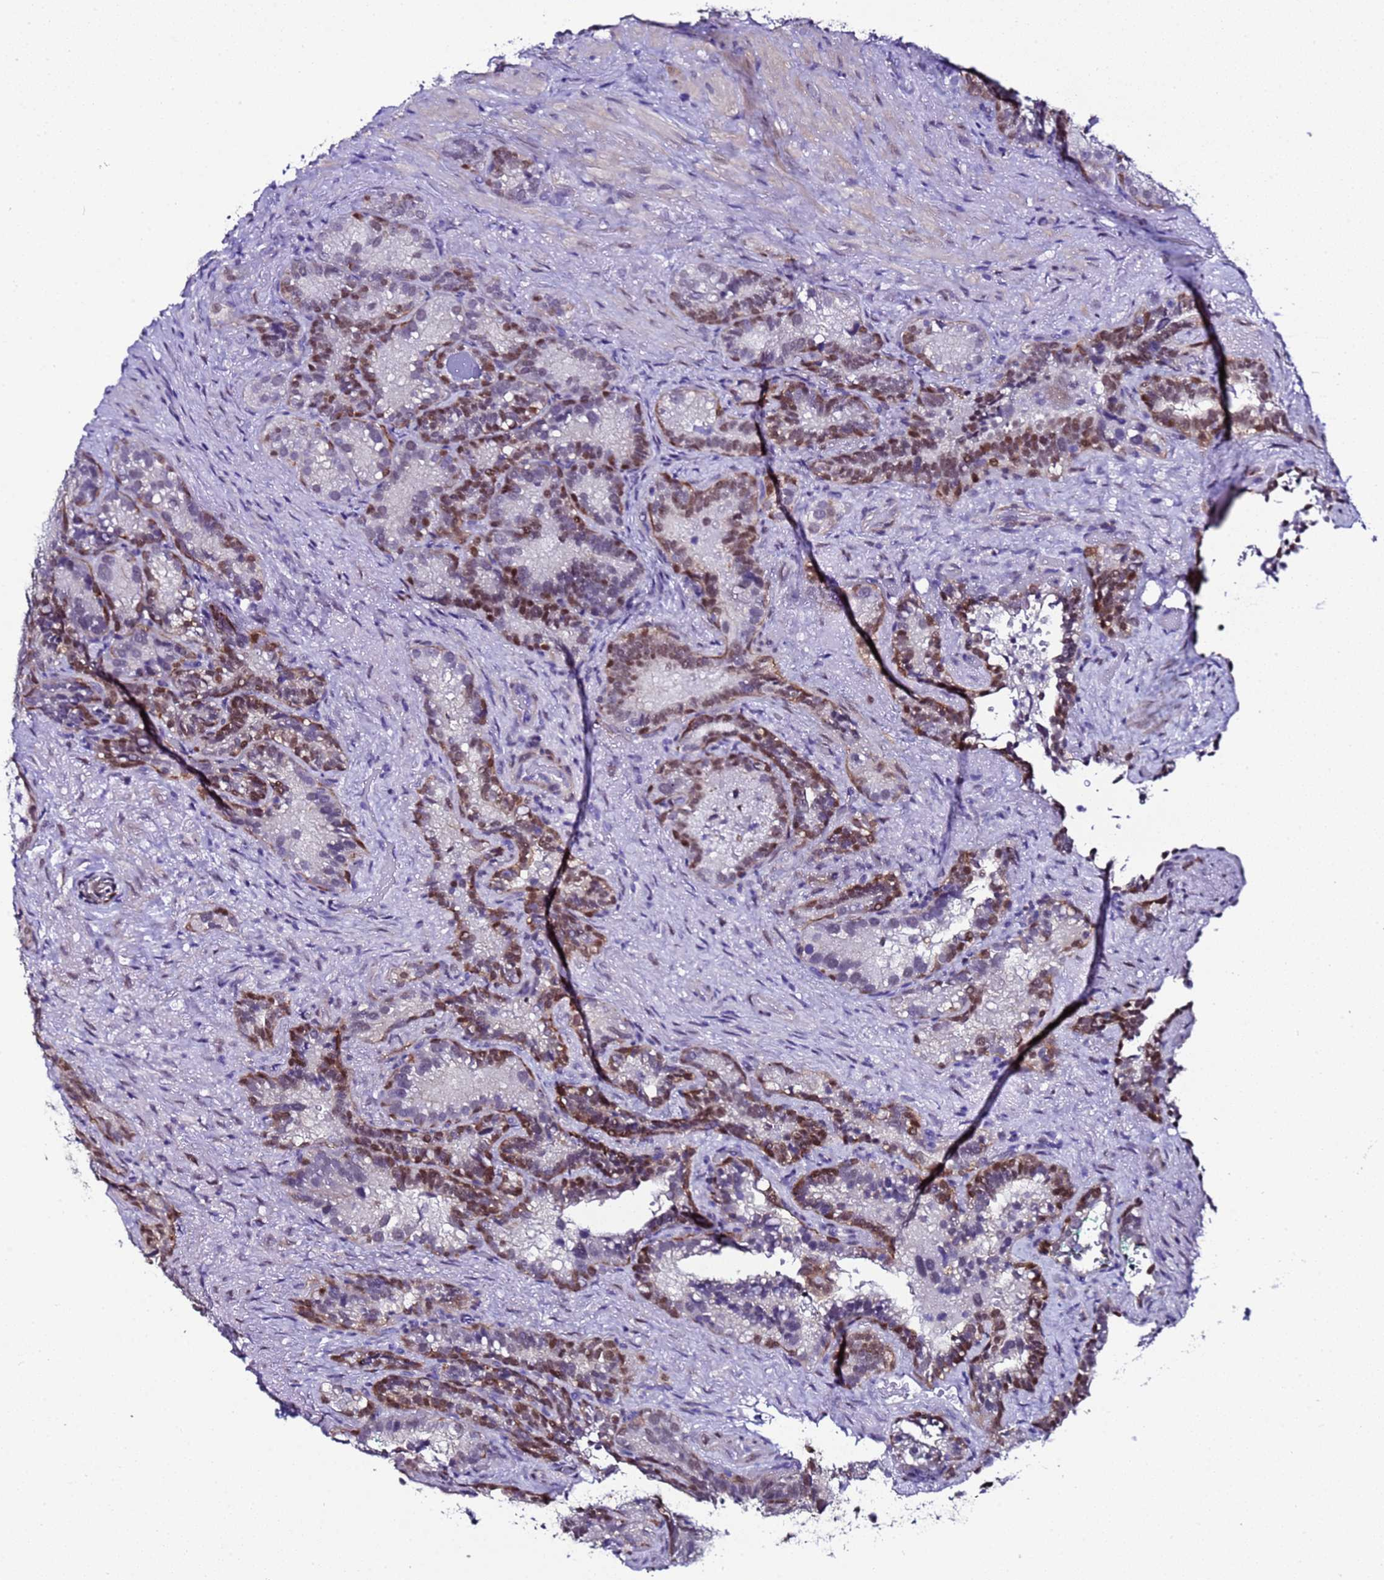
{"staining": {"intensity": "moderate", "quantity": ">75%", "location": "nuclear"}, "tissue": "seminal vesicle", "cell_type": "Glandular cells", "image_type": "normal", "snomed": [{"axis": "morphology", "description": "Normal tissue, NOS"}, {"axis": "topography", "description": "Seminal veicle"}], "caption": "Brown immunohistochemical staining in normal seminal vesicle displays moderate nuclear positivity in about >75% of glandular cells.", "gene": "BCL7A", "patient": {"sex": "male", "age": 62}}